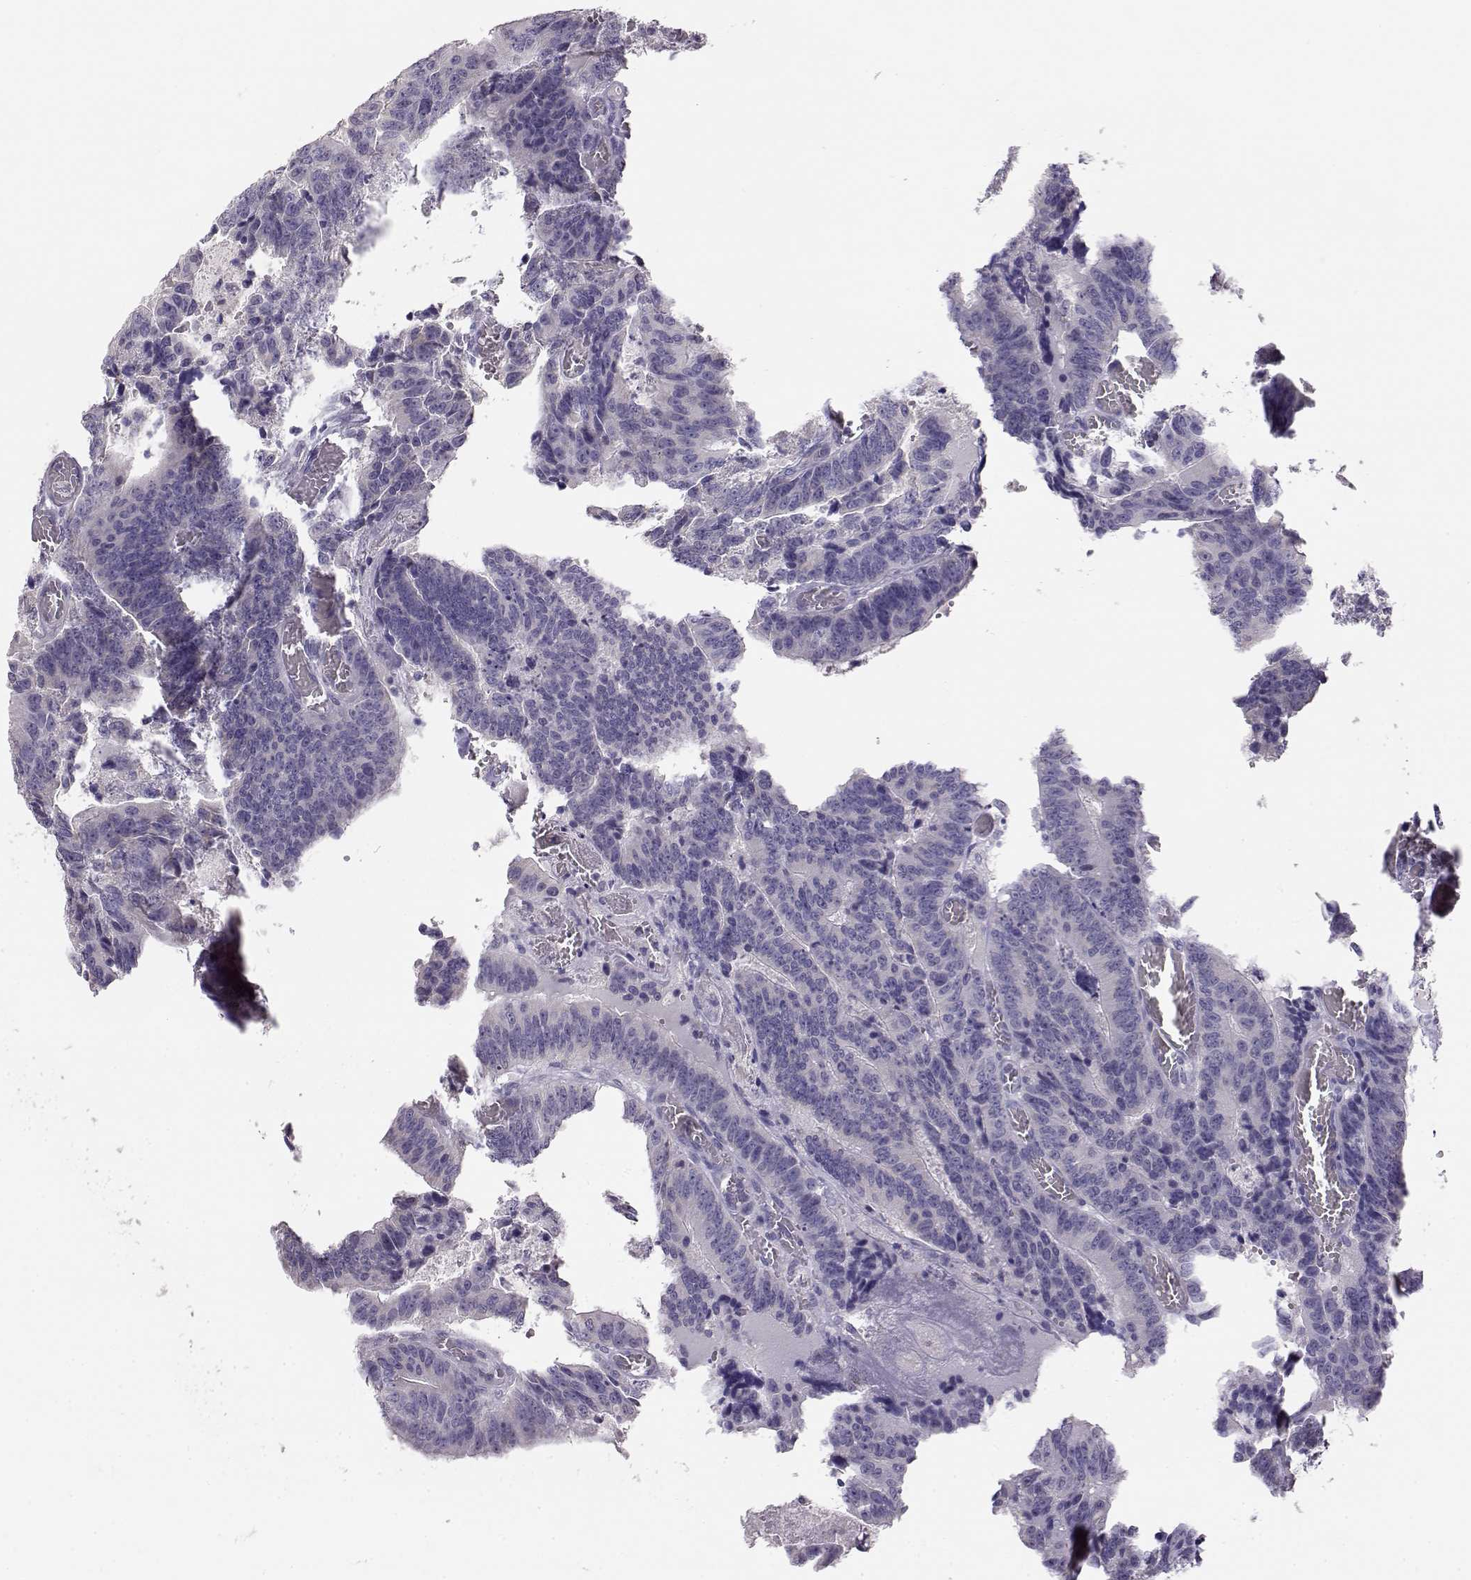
{"staining": {"intensity": "negative", "quantity": "none", "location": "none"}, "tissue": "colorectal cancer", "cell_type": "Tumor cells", "image_type": "cancer", "snomed": [{"axis": "morphology", "description": "Adenocarcinoma, NOS"}, {"axis": "topography", "description": "Colon"}], "caption": "This is an IHC micrograph of human colorectal adenocarcinoma. There is no staining in tumor cells.", "gene": "ENDOU", "patient": {"sex": "female", "age": 82}}